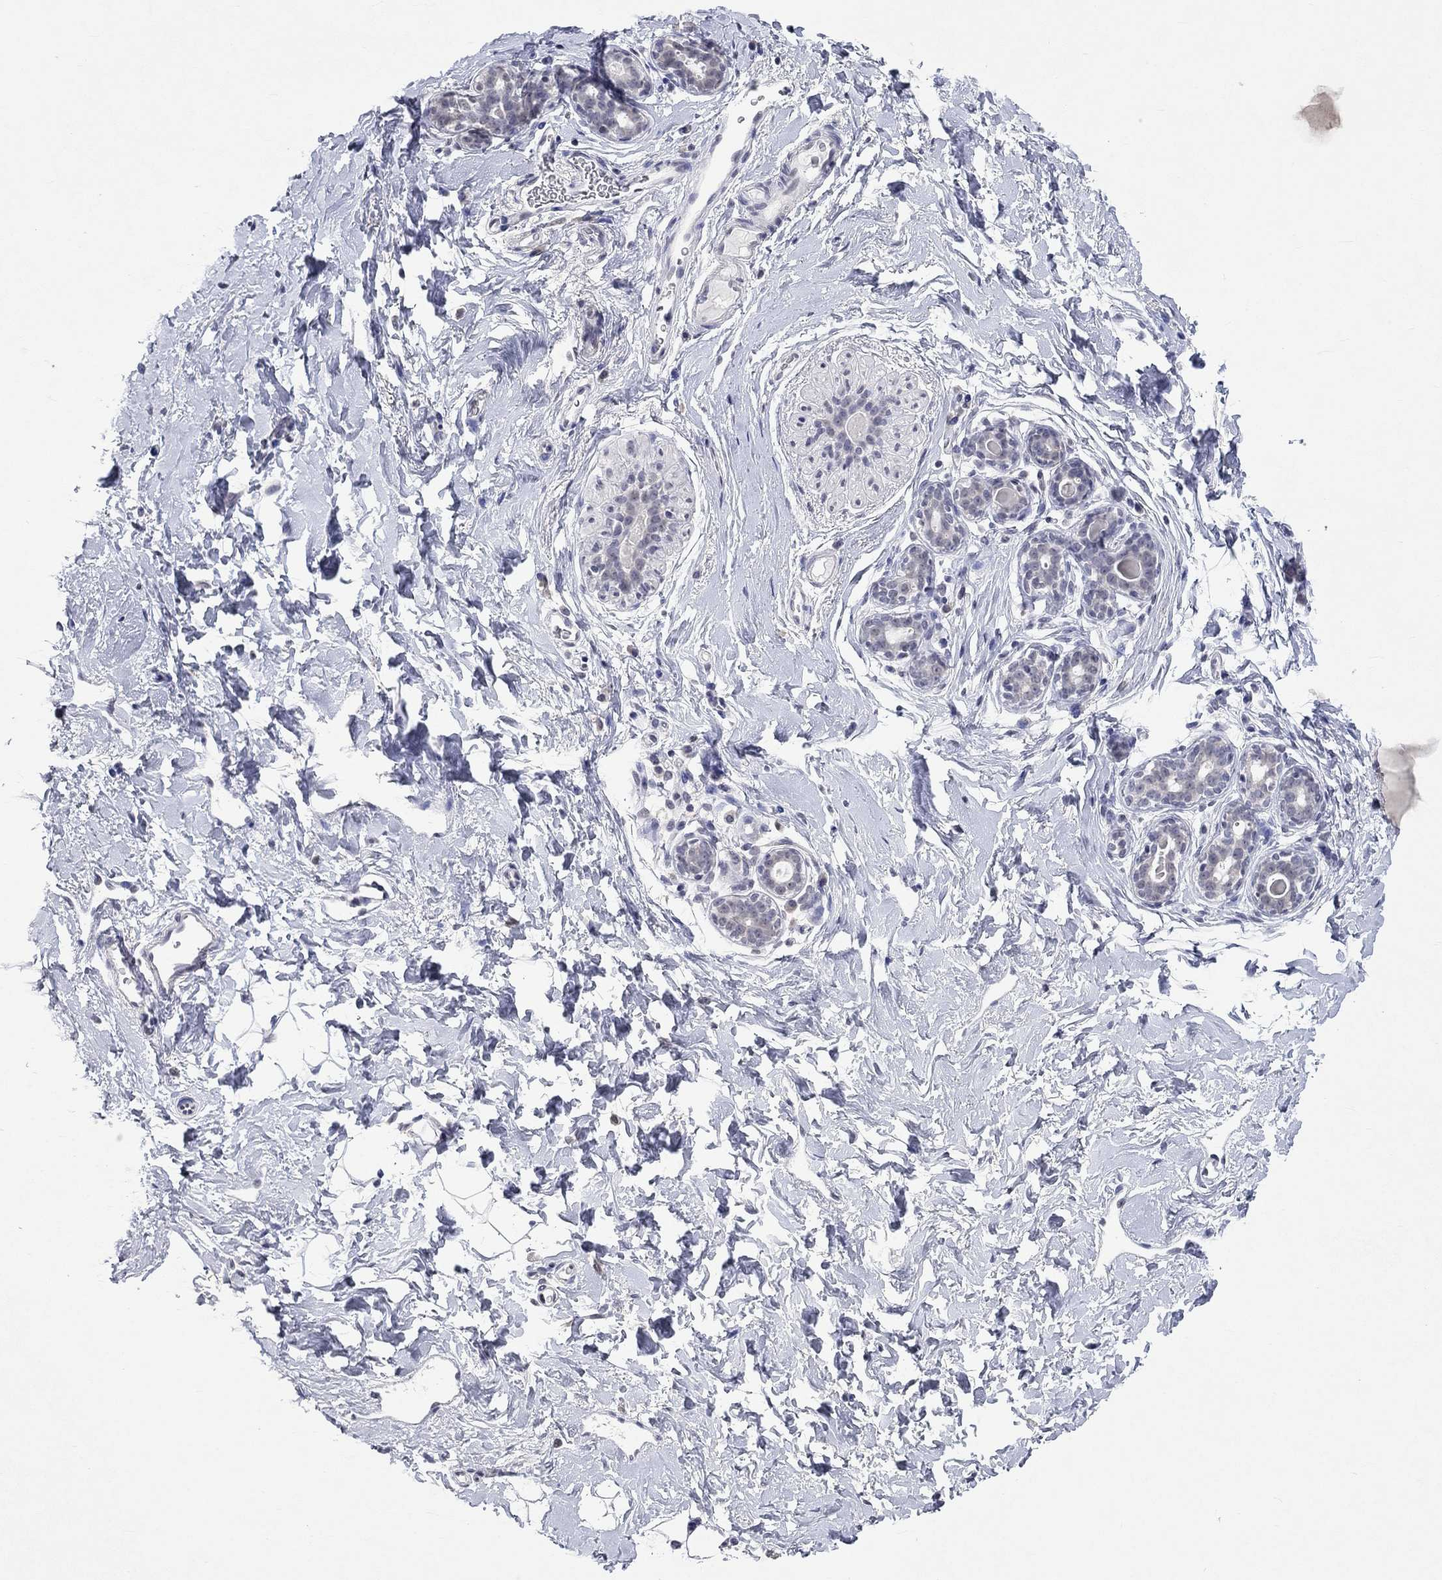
{"staining": {"intensity": "negative", "quantity": "none", "location": "none"}, "tissue": "breast", "cell_type": "Adipocytes", "image_type": "normal", "snomed": [{"axis": "morphology", "description": "Normal tissue, NOS"}, {"axis": "topography", "description": "Breast"}], "caption": "The photomicrograph shows no significant expression in adipocytes of breast. Brightfield microscopy of immunohistochemistry (IHC) stained with DAB (3,3'-diaminobenzidine) (brown) and hematoxylin (blue), captured at high magnification.", "gene": "TMEM143", "patient": {"sex": "female", "age": 43}}